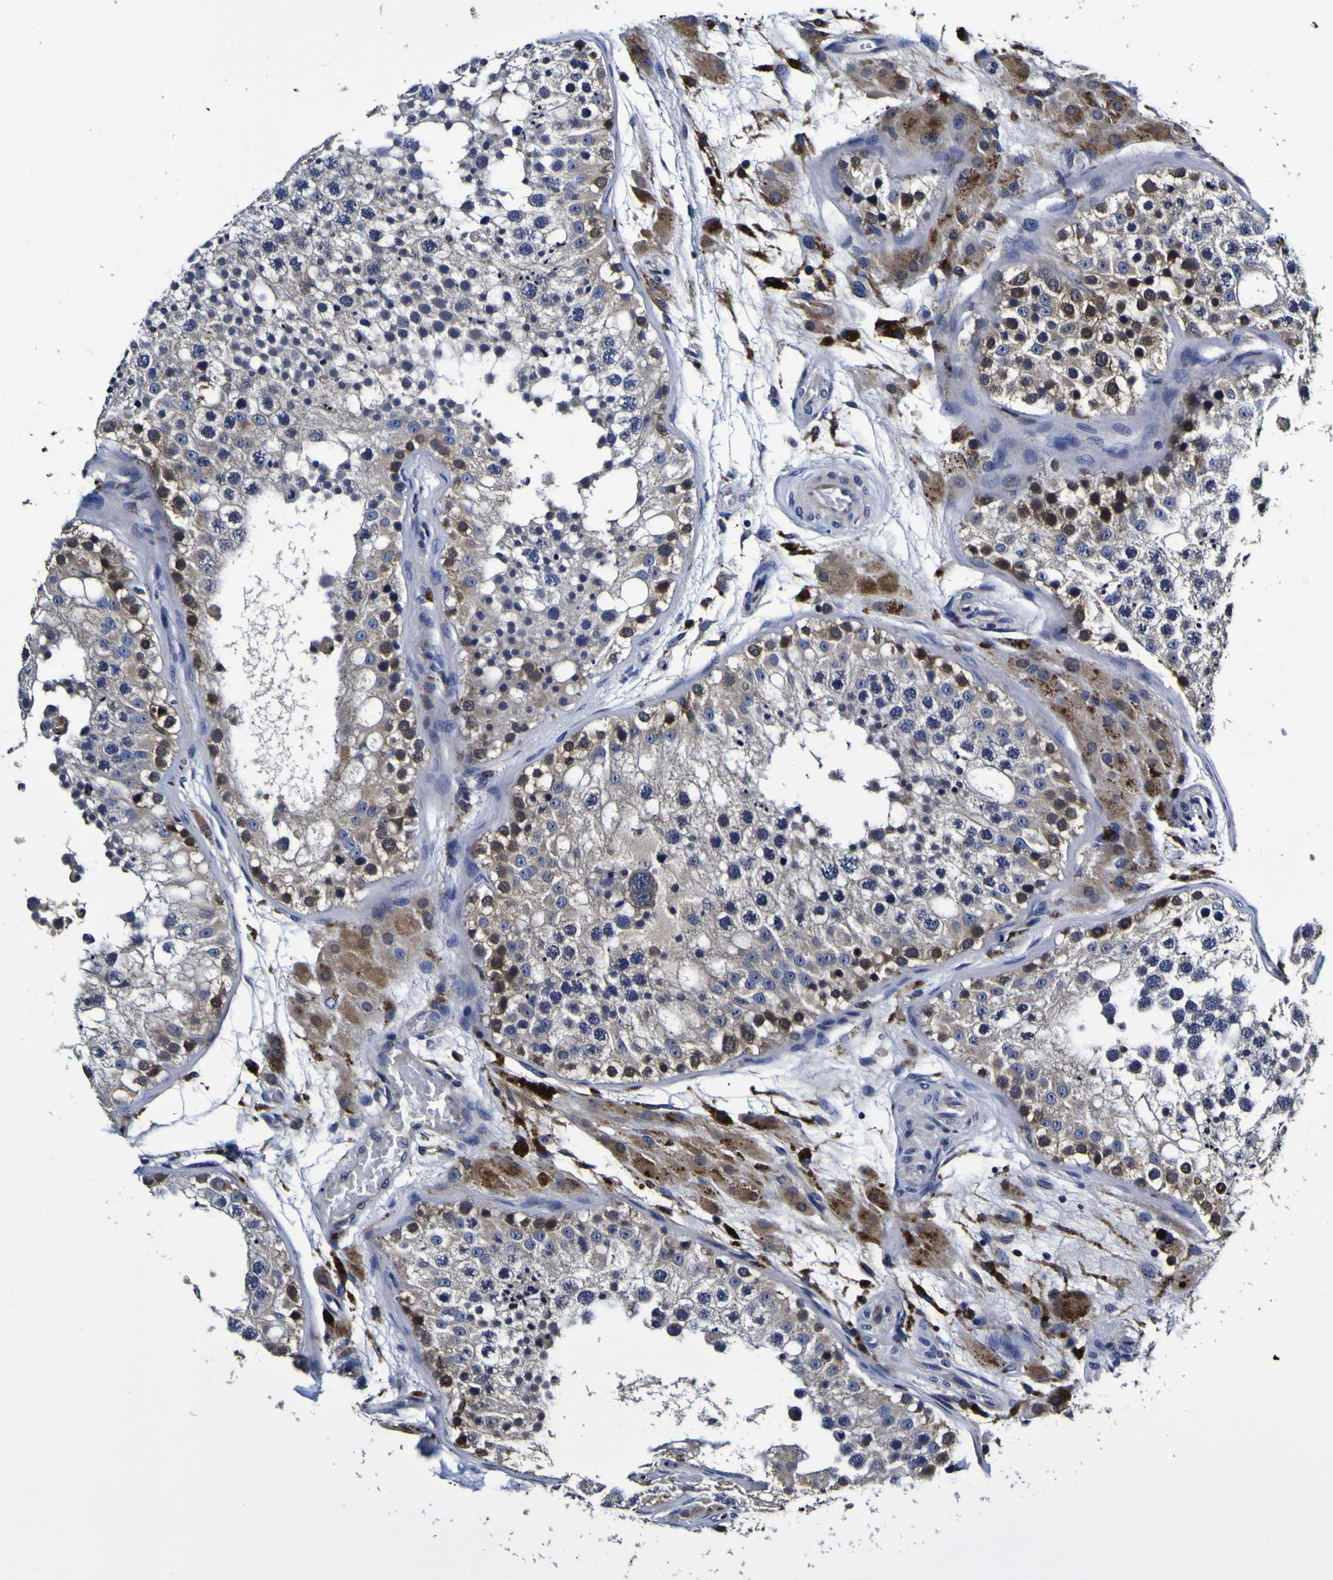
{"staining": {"intensity": "strong", "quantity": "<25%", "location": "cytoplasmic/membranous,nuclear"}, "tissue": "testis", "cell_type": "Cells in seminiferous ducts", "image_type": "normal", "snomed": [{"axis": "morphology", "description": "Normal tissue, NOS"}, {"axis": "topography", "description": "Testis"}], "caption": "Brown immunohistochemical staining in normal testis shows strong cytoplasmic/membranous,nuclear positivity in about <25% of cells in seminiferous ducts.", "gene": "GPX1", "patient": {"sex": "male", "age": 26}}